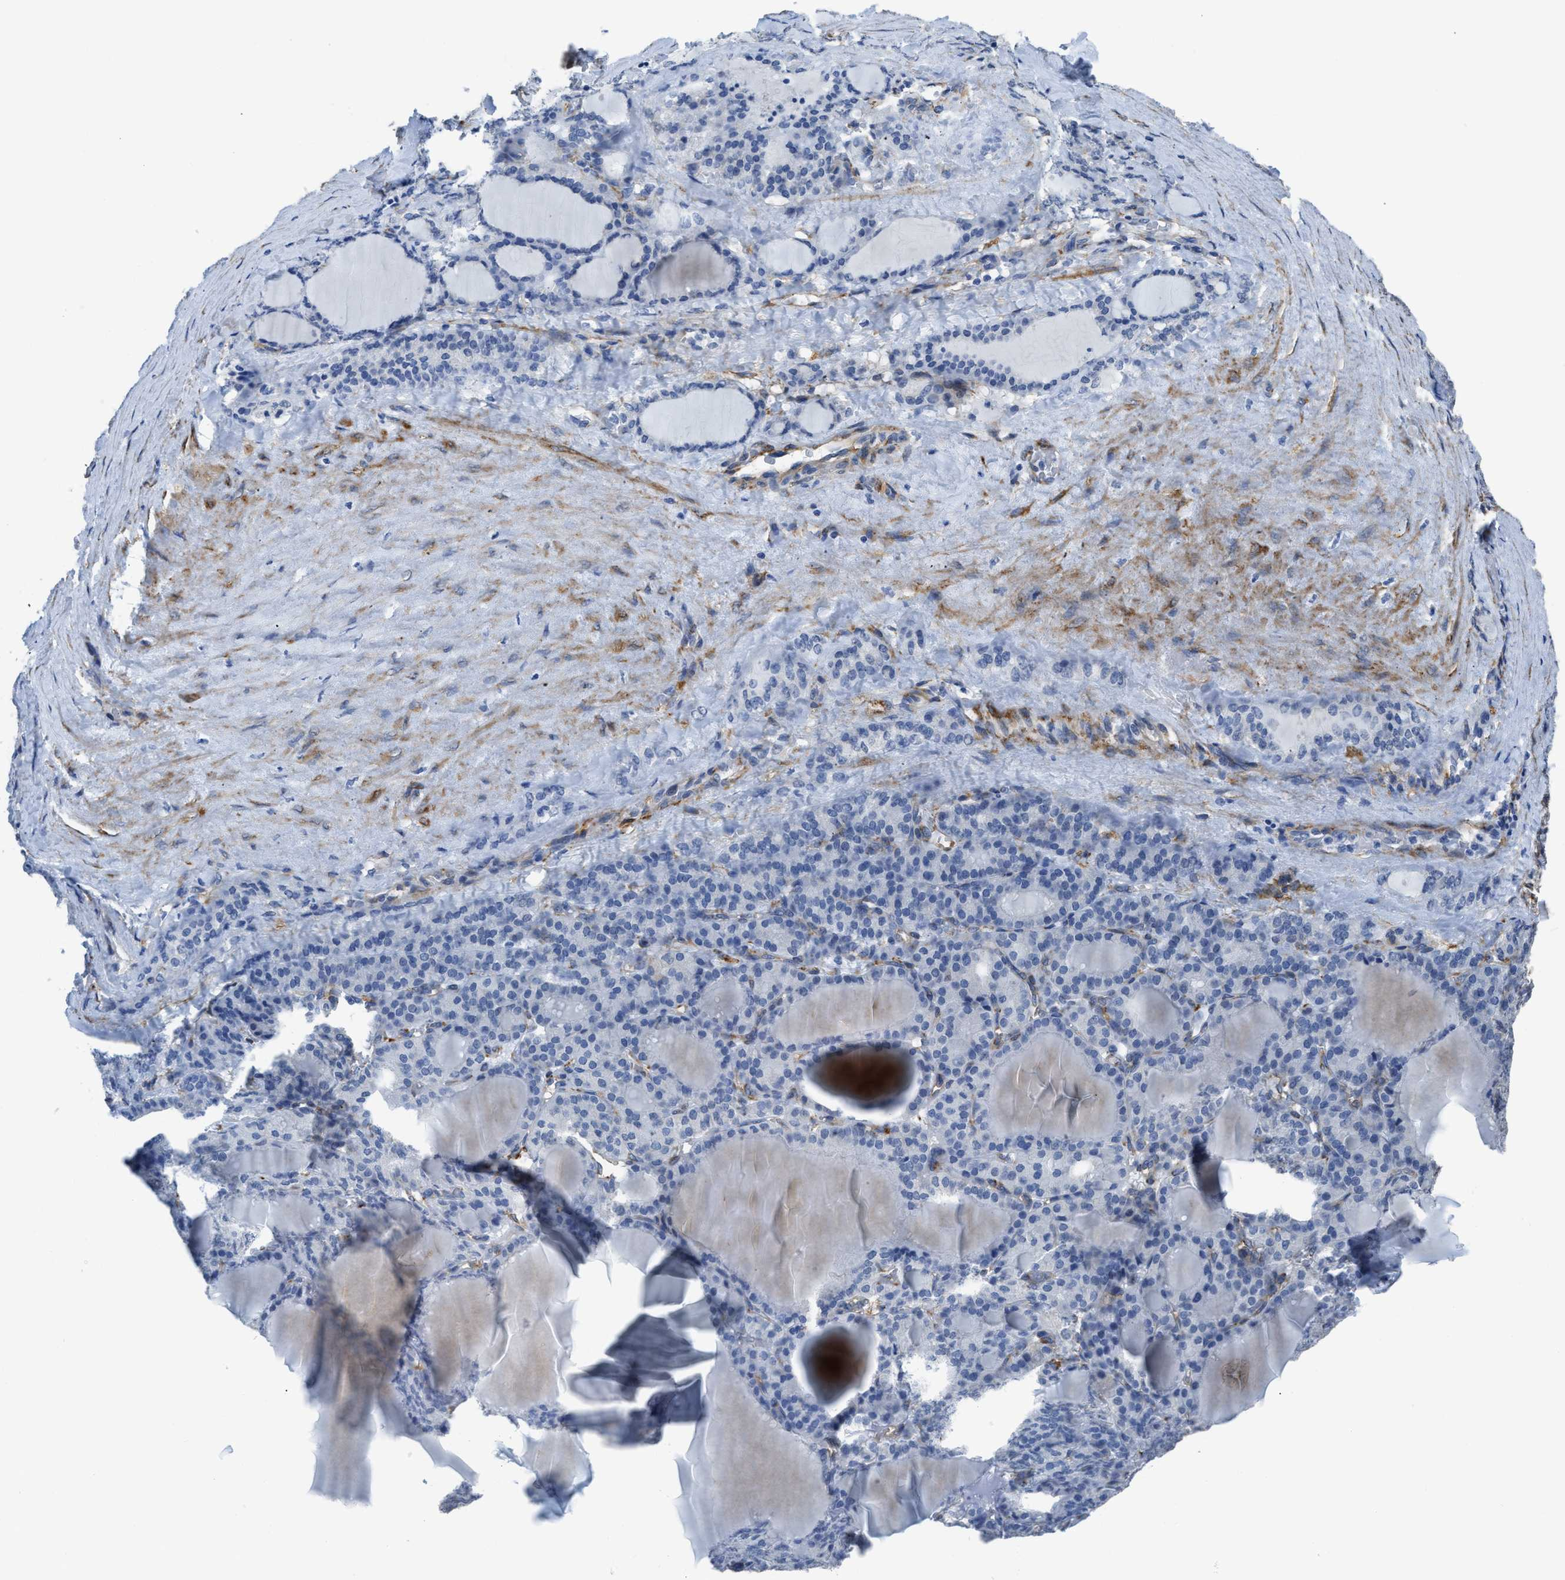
{"staining": {"intensity": "negative", "quantity": "none", "location": "none"}, "tissue": "thyroid gland", "cell_type": "Glandular cells", "image_type": "normal", "snomed": [{"axis": "morphology", "description": "Normal tissue, NOS"}, {"axis": "topography", "description": "Thyroid gland"}], "caption": "Immunohistochemistry (IHC) histopathology image of benign thyroid gland: human thyroid gland stained with DAB (3,3'-diaminobenzidine) exhibits no significant protein staining in glandular cells.", "gene": "ZSWIM5", "patient": {"sex": "female", "age": 28}}